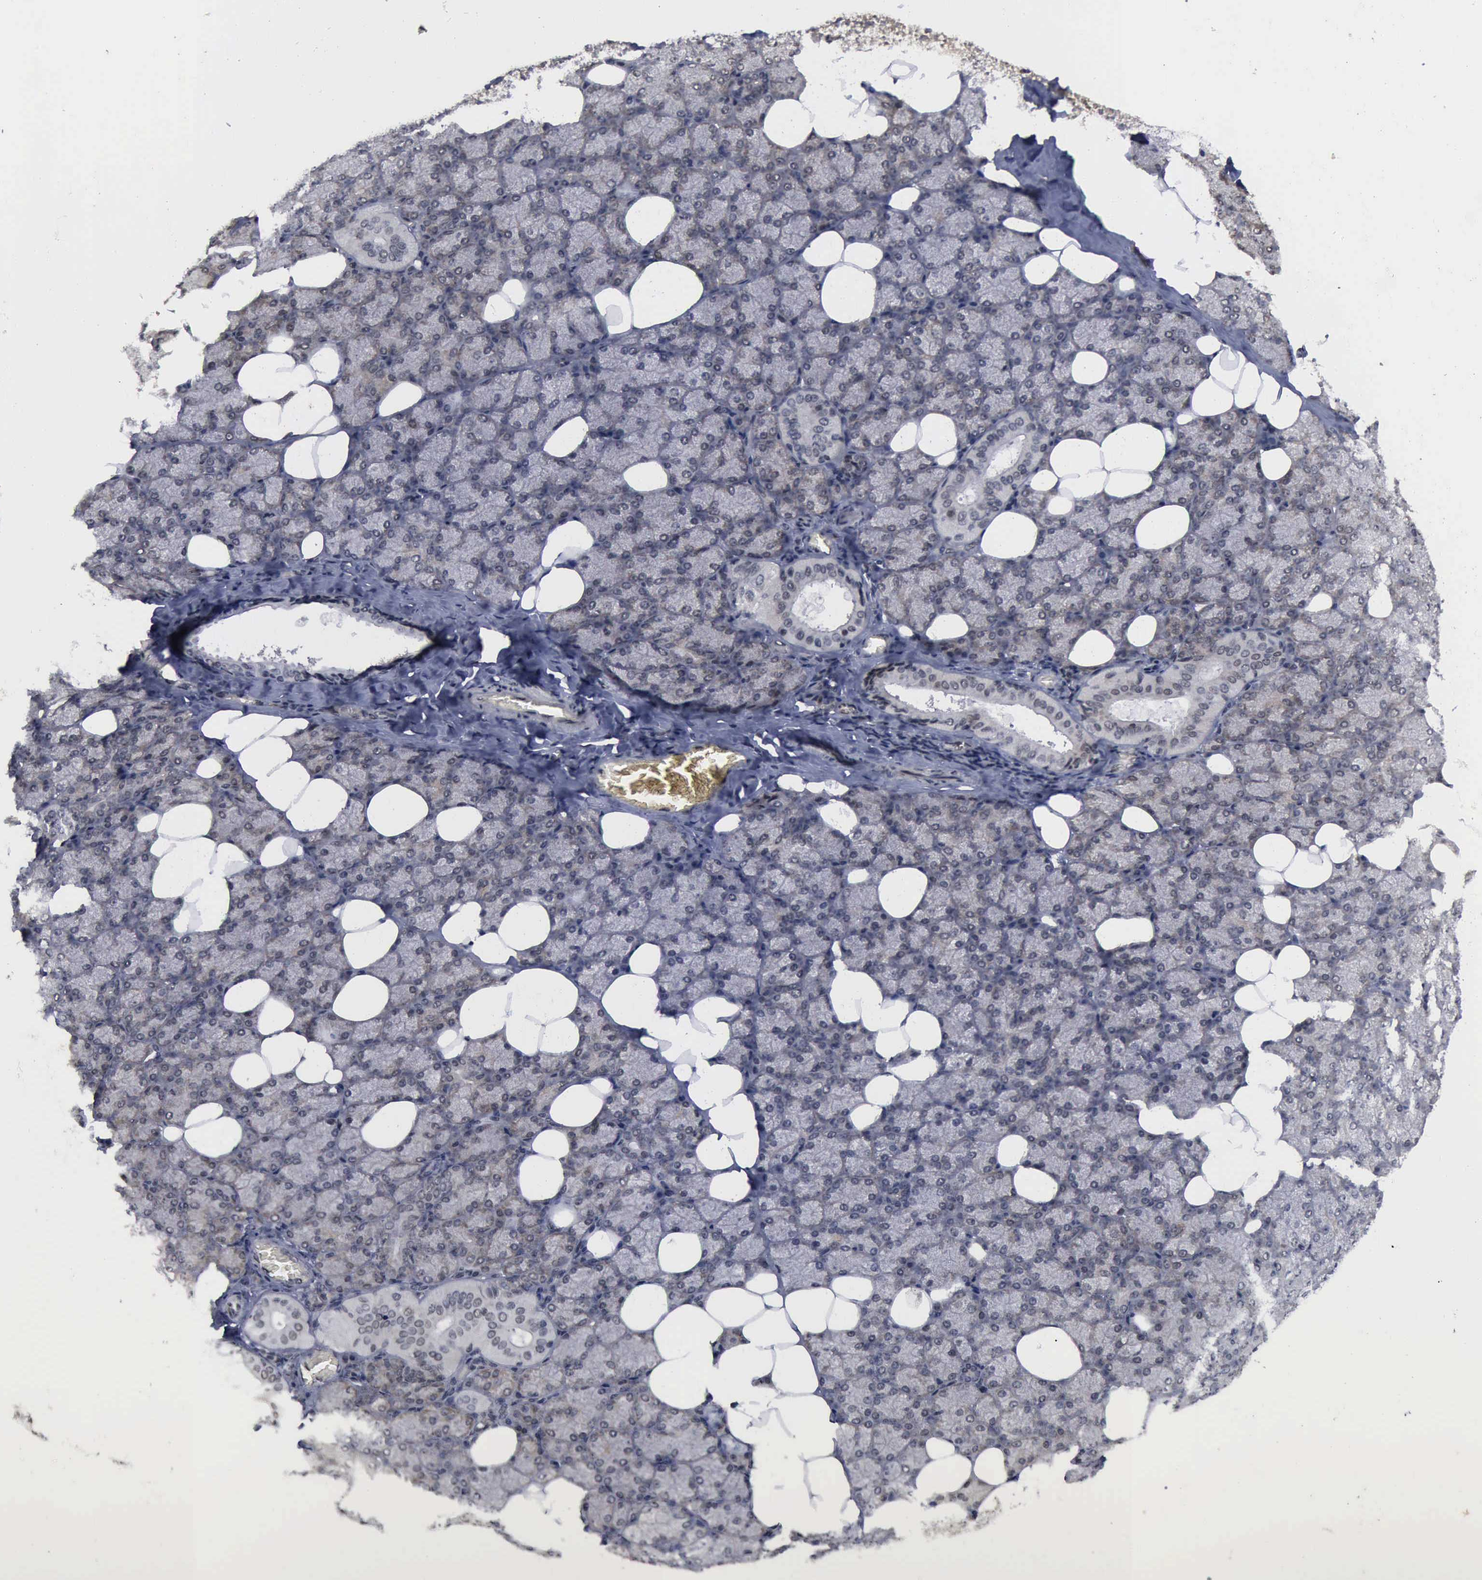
{"staining": {"intensity": "weak", "quantity": "25%-75%", "location": "cytoplasmic/membranous,nuclear"}, "tissue": "salivary gland", "cell_type": "Glandular cells", "image_type": "normal", "snomed": [{"axis": "morphology", "description": "Normal tissue, NOS"}, {"axis": "topography", "description": "Lymph node"}, {"axis": "topography", "description": "Salivary gland"}], "caption": "About 25%-75% of glandular cells in normal salivary gland demonstrate weak cytoplasmic/membranous,nuclear protein expression as visualized by brown immunohistochemical staining.", "gene": "RTCB", "patient": {"sex": "male", "age": 8}}